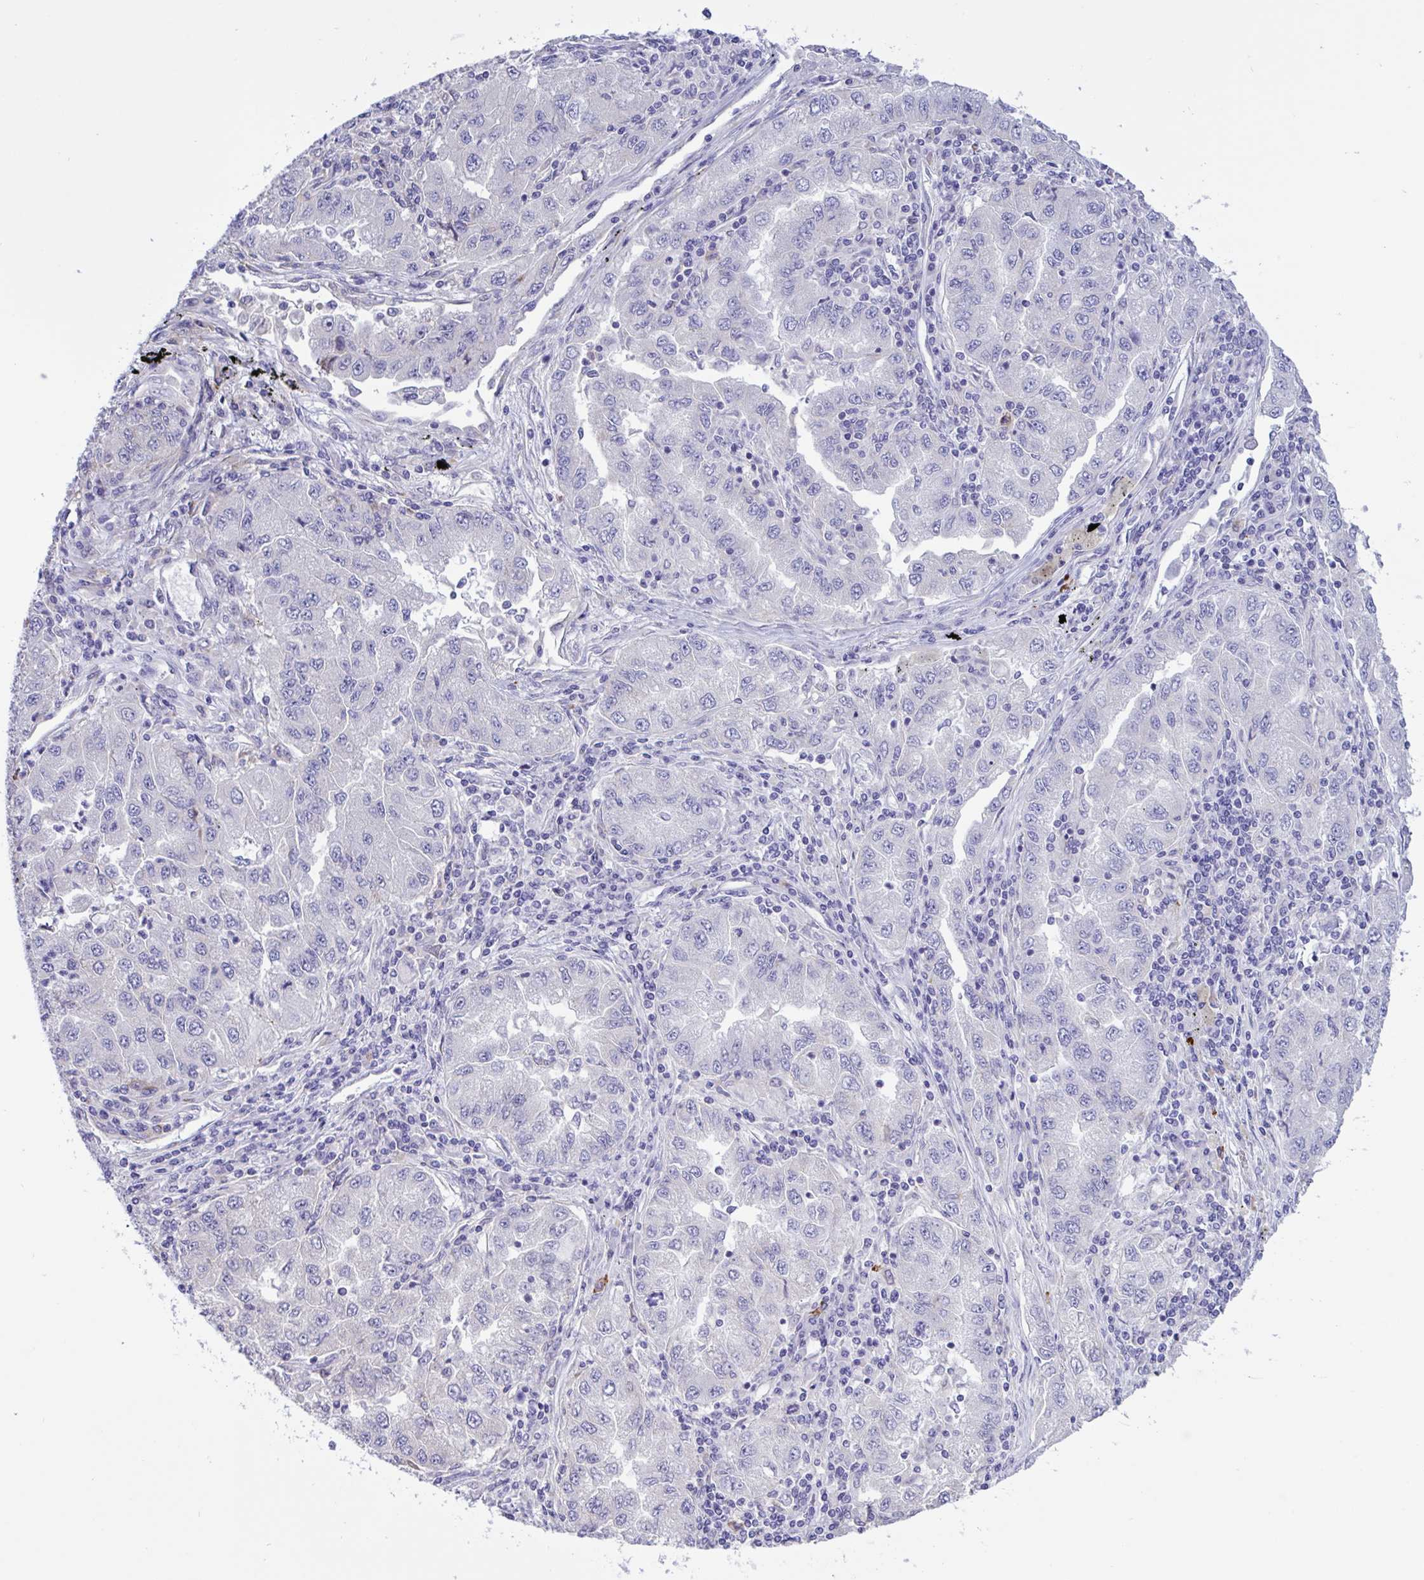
{"staining": {"intensity": "negative", "quantity": "none", "location": "none"}, "tissue": "lung cancer", "cell_type": "Tumor cells", "image_type": "cancer", "snomed": [{"axis": "morphology", "description": "Adenocarcinoma, NOS"}, {"axis": "morphology", "description": "Adenocarcinoma primary or metastatic"}, {"axis": "topography", "description": "Lung"}], "caption": "Tumor cells show no significant positivity in lung adenocarcinoma.", "gene": "DSC3", "patient": {"sex": "male", "age": 74}}